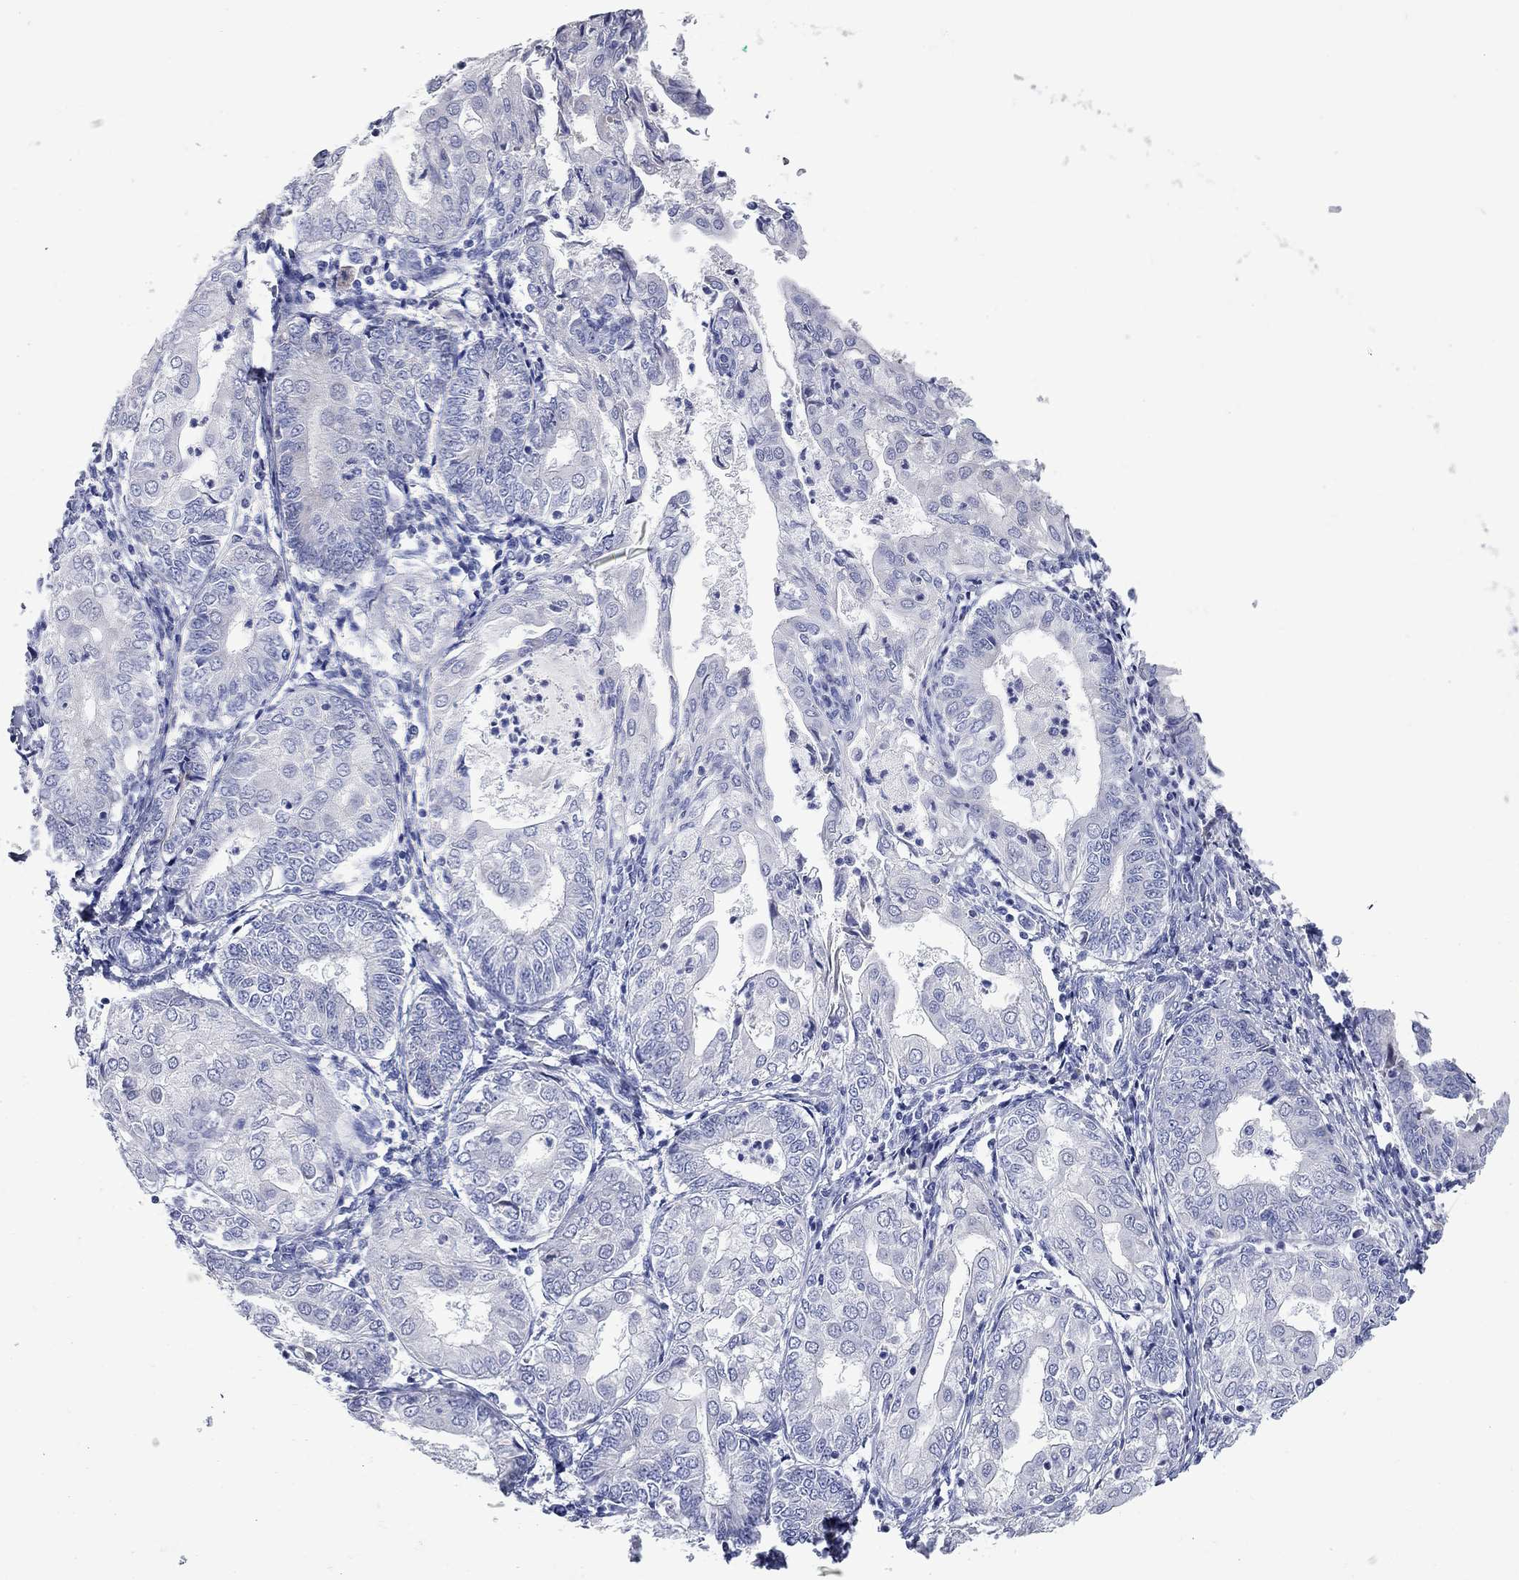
{"staining": {"intensity": "negative", "quantity": "none", "location": "none"}, "tissue": "endometrial cancer", "cell_type": "Tumor cells", "image_type": "cancer", "snomed": [{"axis": "morphology", "description": "Adenocarcinoma, NOS"}, {"axis": "topography", "description": "Endometrium"}], "caption": "This image is of endometrial cancer stained with IHC to label a protein in brown with the nuclei are counter-stained blue. There is no staining in tumor cells. Nuclei are stained in blue.", "gene": "UNC119B", "patient": {"sex": "female", "age": 68}}